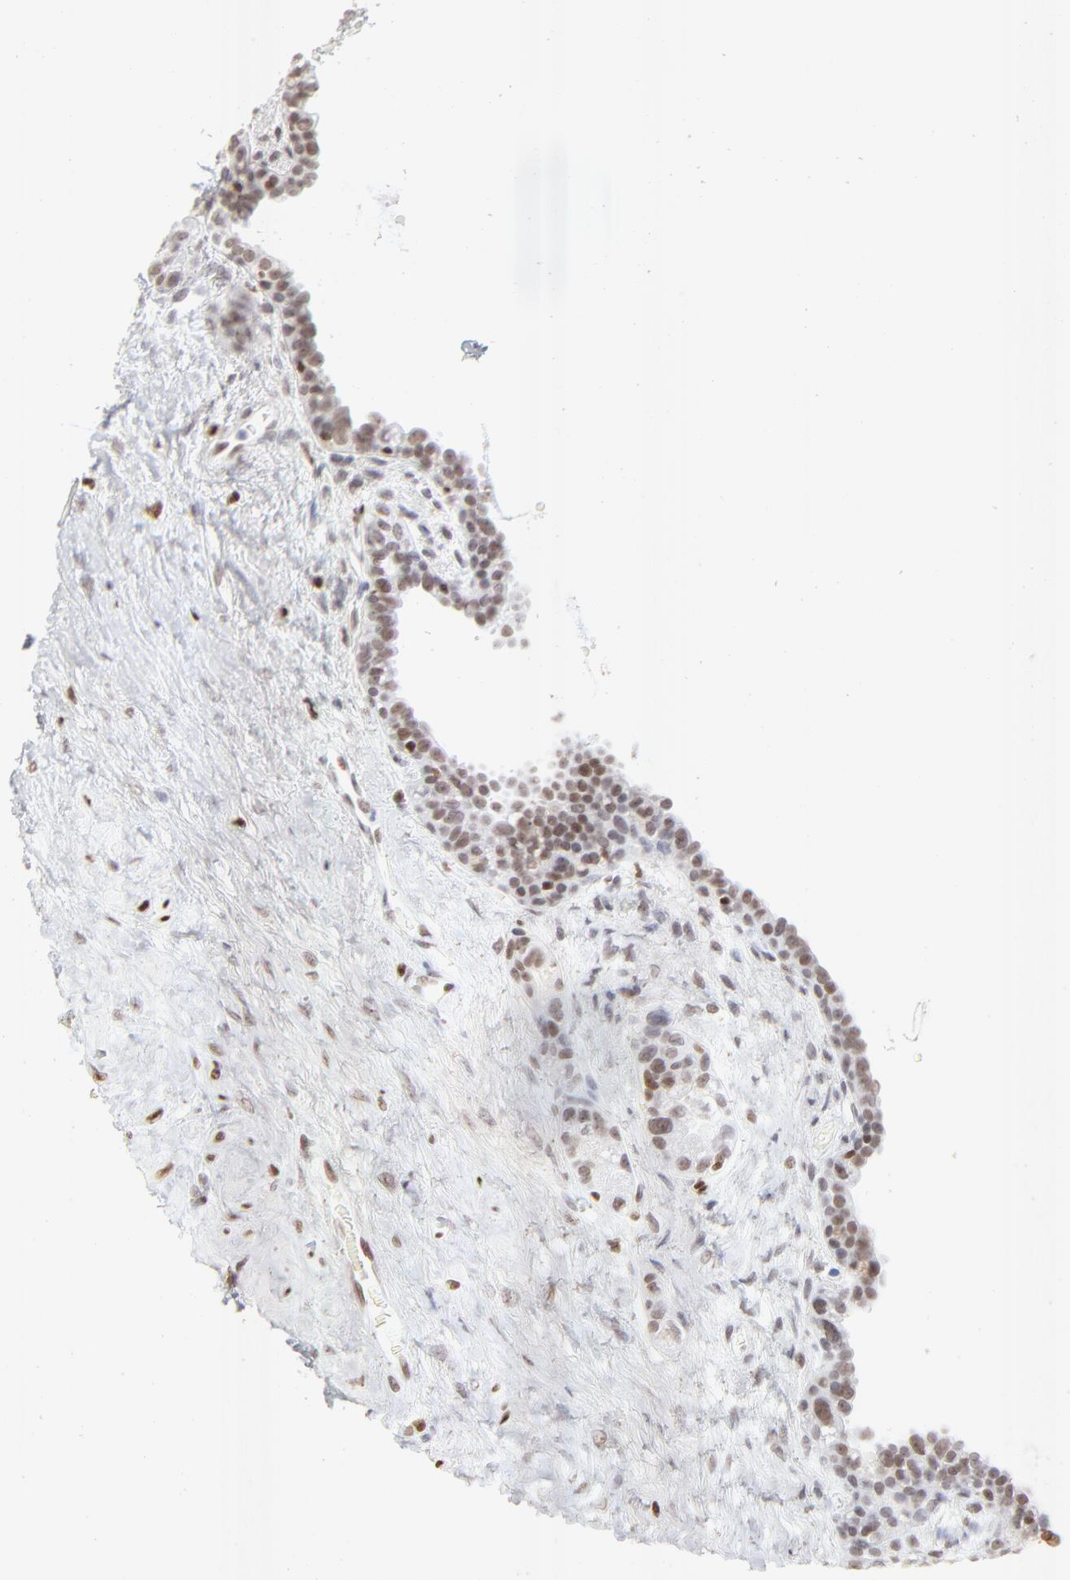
{"staining": {"intensity": "moderate", "quantity": ">75%", "location": "nuclear"}, "tissue": "seminal vesicle", "cell_type": "Glandular cells", "image_type": "normal", "snomed": [{"axis": "morphology", "description": "Normal tissue, NOS"}, {"axis": "topography", "description": "Seminal veicle"}], "caption": "Benign seminal vesicle displays moderate nuclear staining in about >75% of glandular cells.", "gene": "PARP1", "patient": {"sex": "male", "age": 61}}